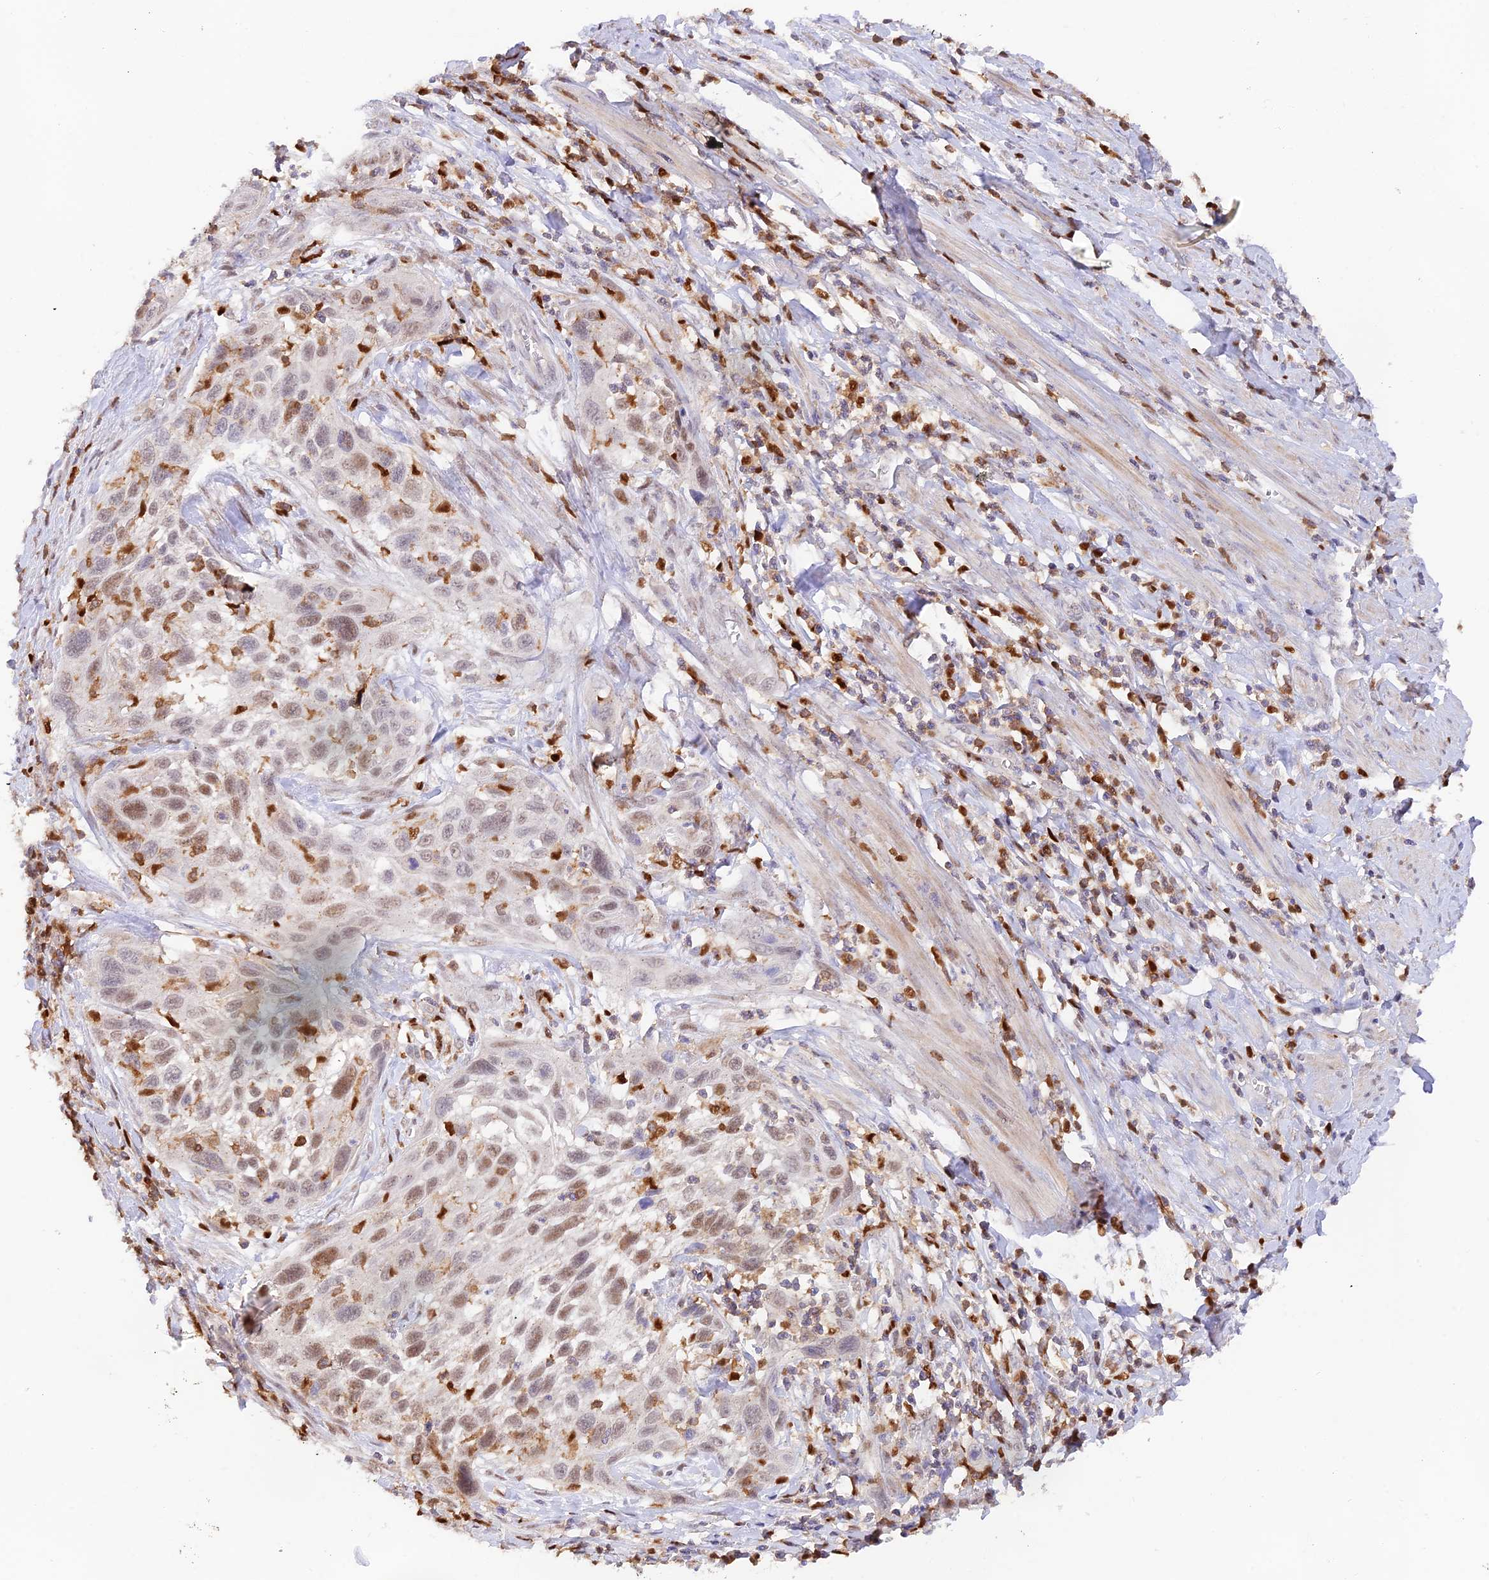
{"staining": {"intensity": "moderate", "quantity": "25%-75%", "location": "nuclear"}, "tissue": "cervical cancer", "cell_type": "Tumor cells", "image_type": "cancer", "snomed": [{"axis": "morphology", "description": "Squamous cell carcinoma, NOS"}, {"axis": "topography", "description": "Cervix"}], "caption": "This histopathology image reveals immunohistochemistry (IHC) staining of squamous cell carcinoma (cervical), with medium moderate nuclear expression in about 25%-75% of tumor cells.", "gene": "DENND1C", "patient": {"sex": "female", "age": 70}}